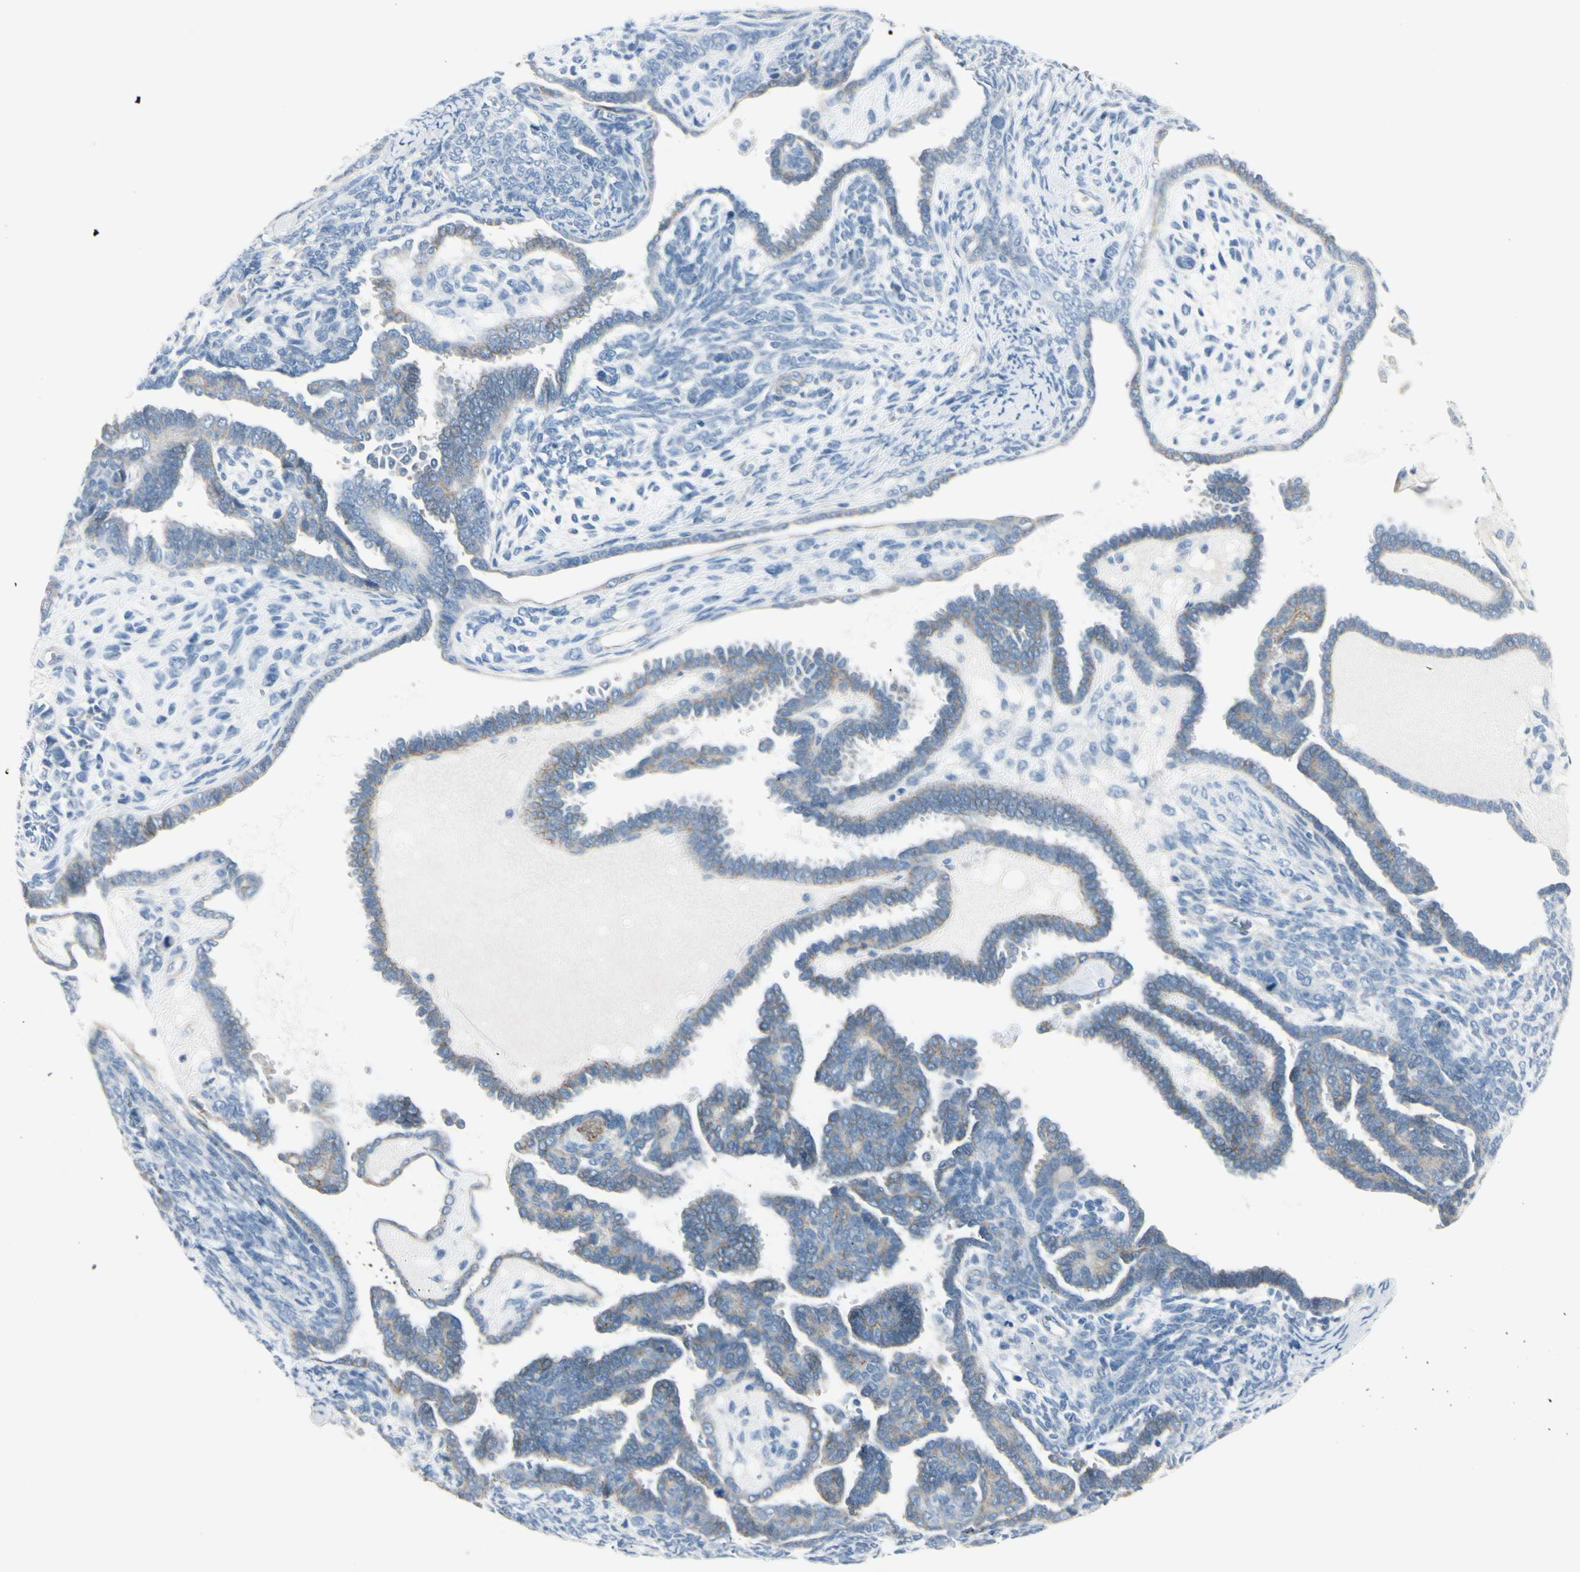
{"staining": {"intensity": "weak", "quantity": ">75%", "location": "cytoplasmic/membranous"}, "tissue": "endometrial cancer", "cell_type": "Tumor cells", "image_type": "cancer", "snomed": [{"axis": "morphology", "description": "Neoplasm, malignant, NOS"}, {"axis": "topography", "description": "Endometrium"}], "caption": "Immunohistochemistry (IHC) (DAB) staining of human endometrial malignant neoplasm exhibits weak cytoplasmic/membranous protein staining in approximately >75% of tumor cells.", "gene": "CDHR5", "patient": {"sex": "female", "age": 74}}